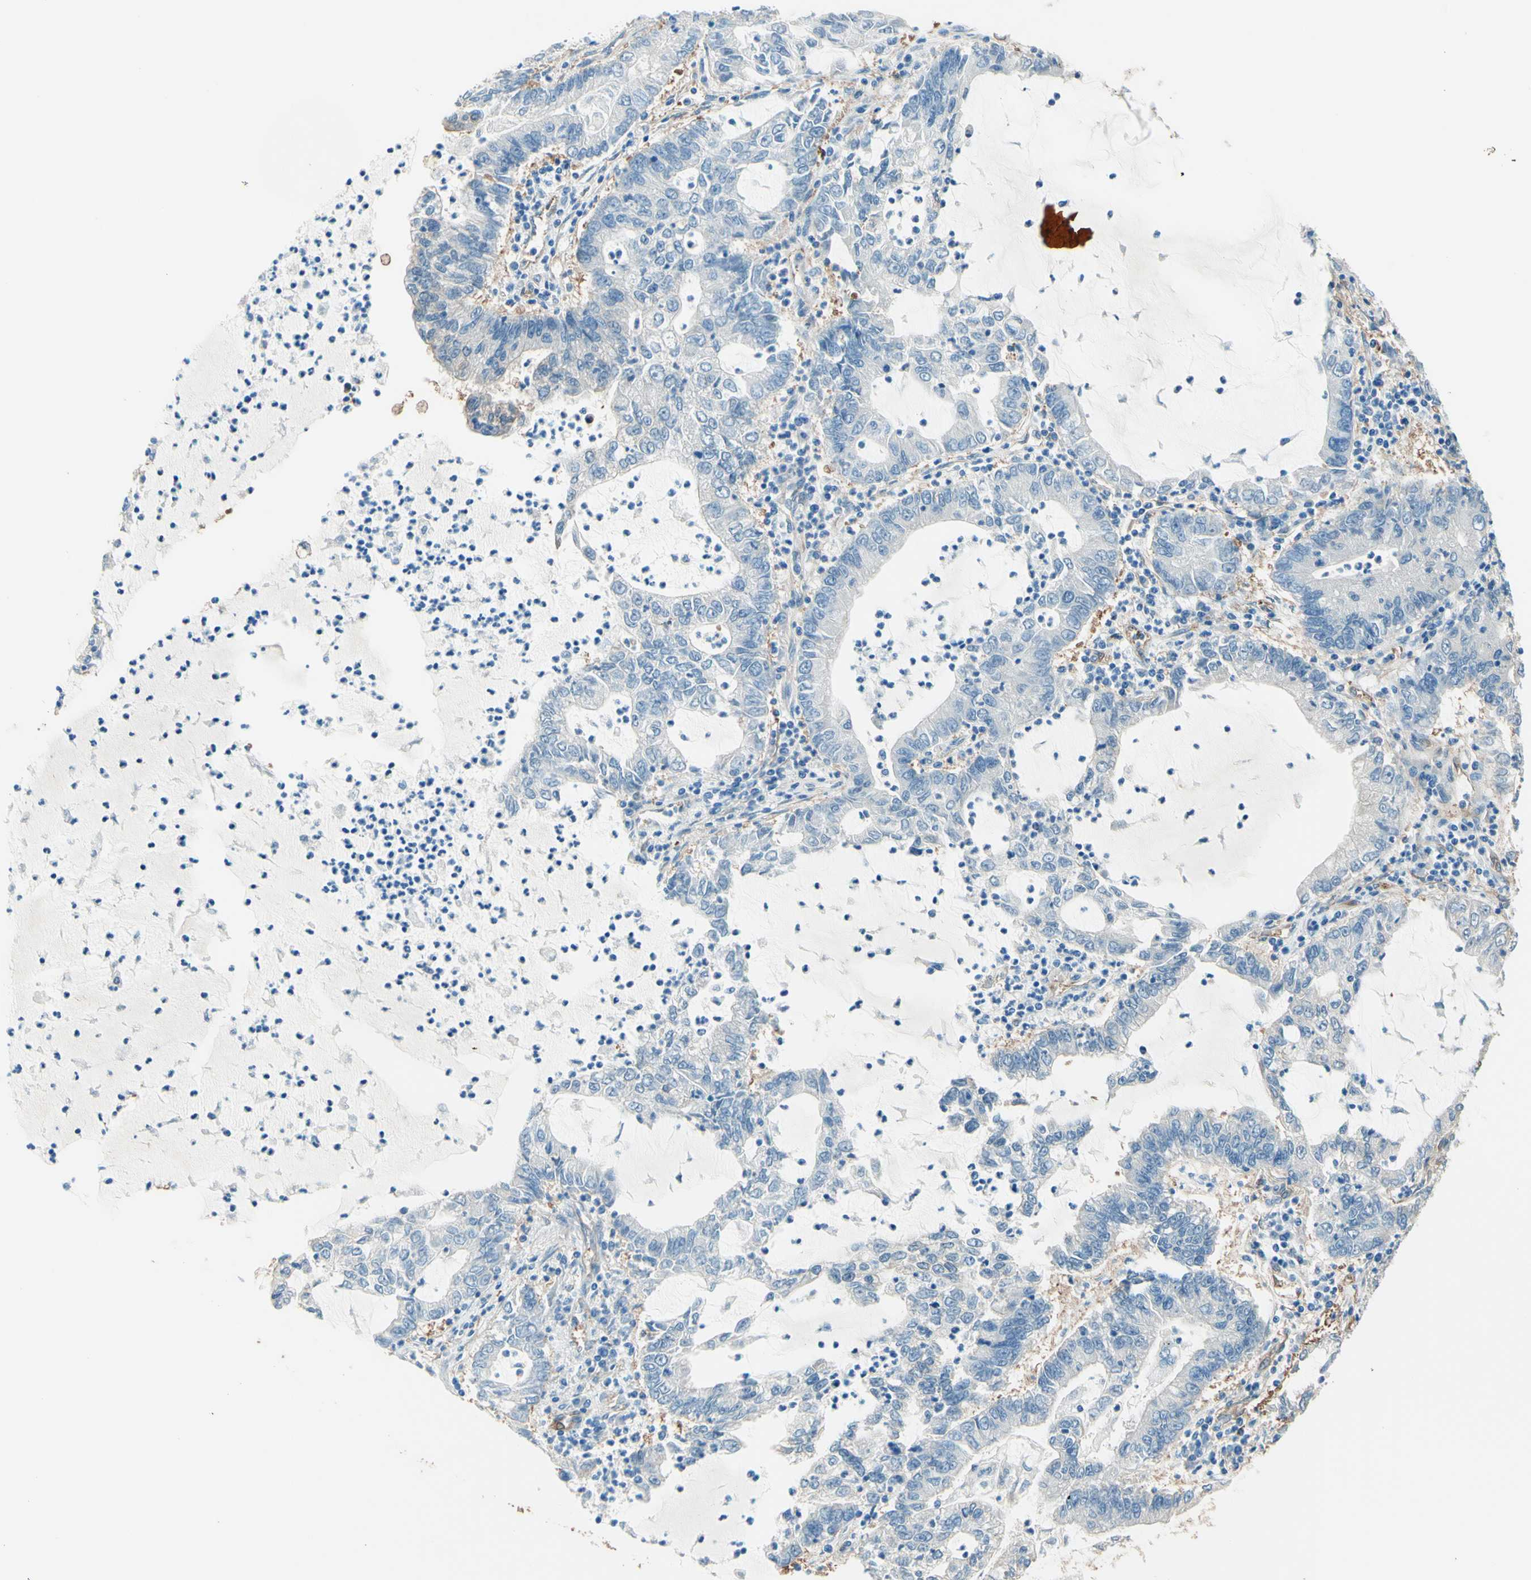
{"staining": {"intensity": "negative", "quantity": "none", "location": "none"}, "tissue": "lung cancer", "cell_type": "Tumor cells", "image_type": "cancer", "snomed": [{"axis": "morphology", "description": "Adenocarcinoma, NOS"}, {"axis": "topography", "description": "Lung"}], "caption": "Immunohistochemical staining of human lung cancer (adenocarcinoma) demonstrates no significant expression in tumor cells. The staining was performed using DAB (3,3'-diaminobenzidine) to visualize the protein expression in brown, while the nuclei were stained in blue with hematoxylin (Magnification: 20x).", "gene": "DPYSL3", "patient": {"sex": "female", "age": 51}}